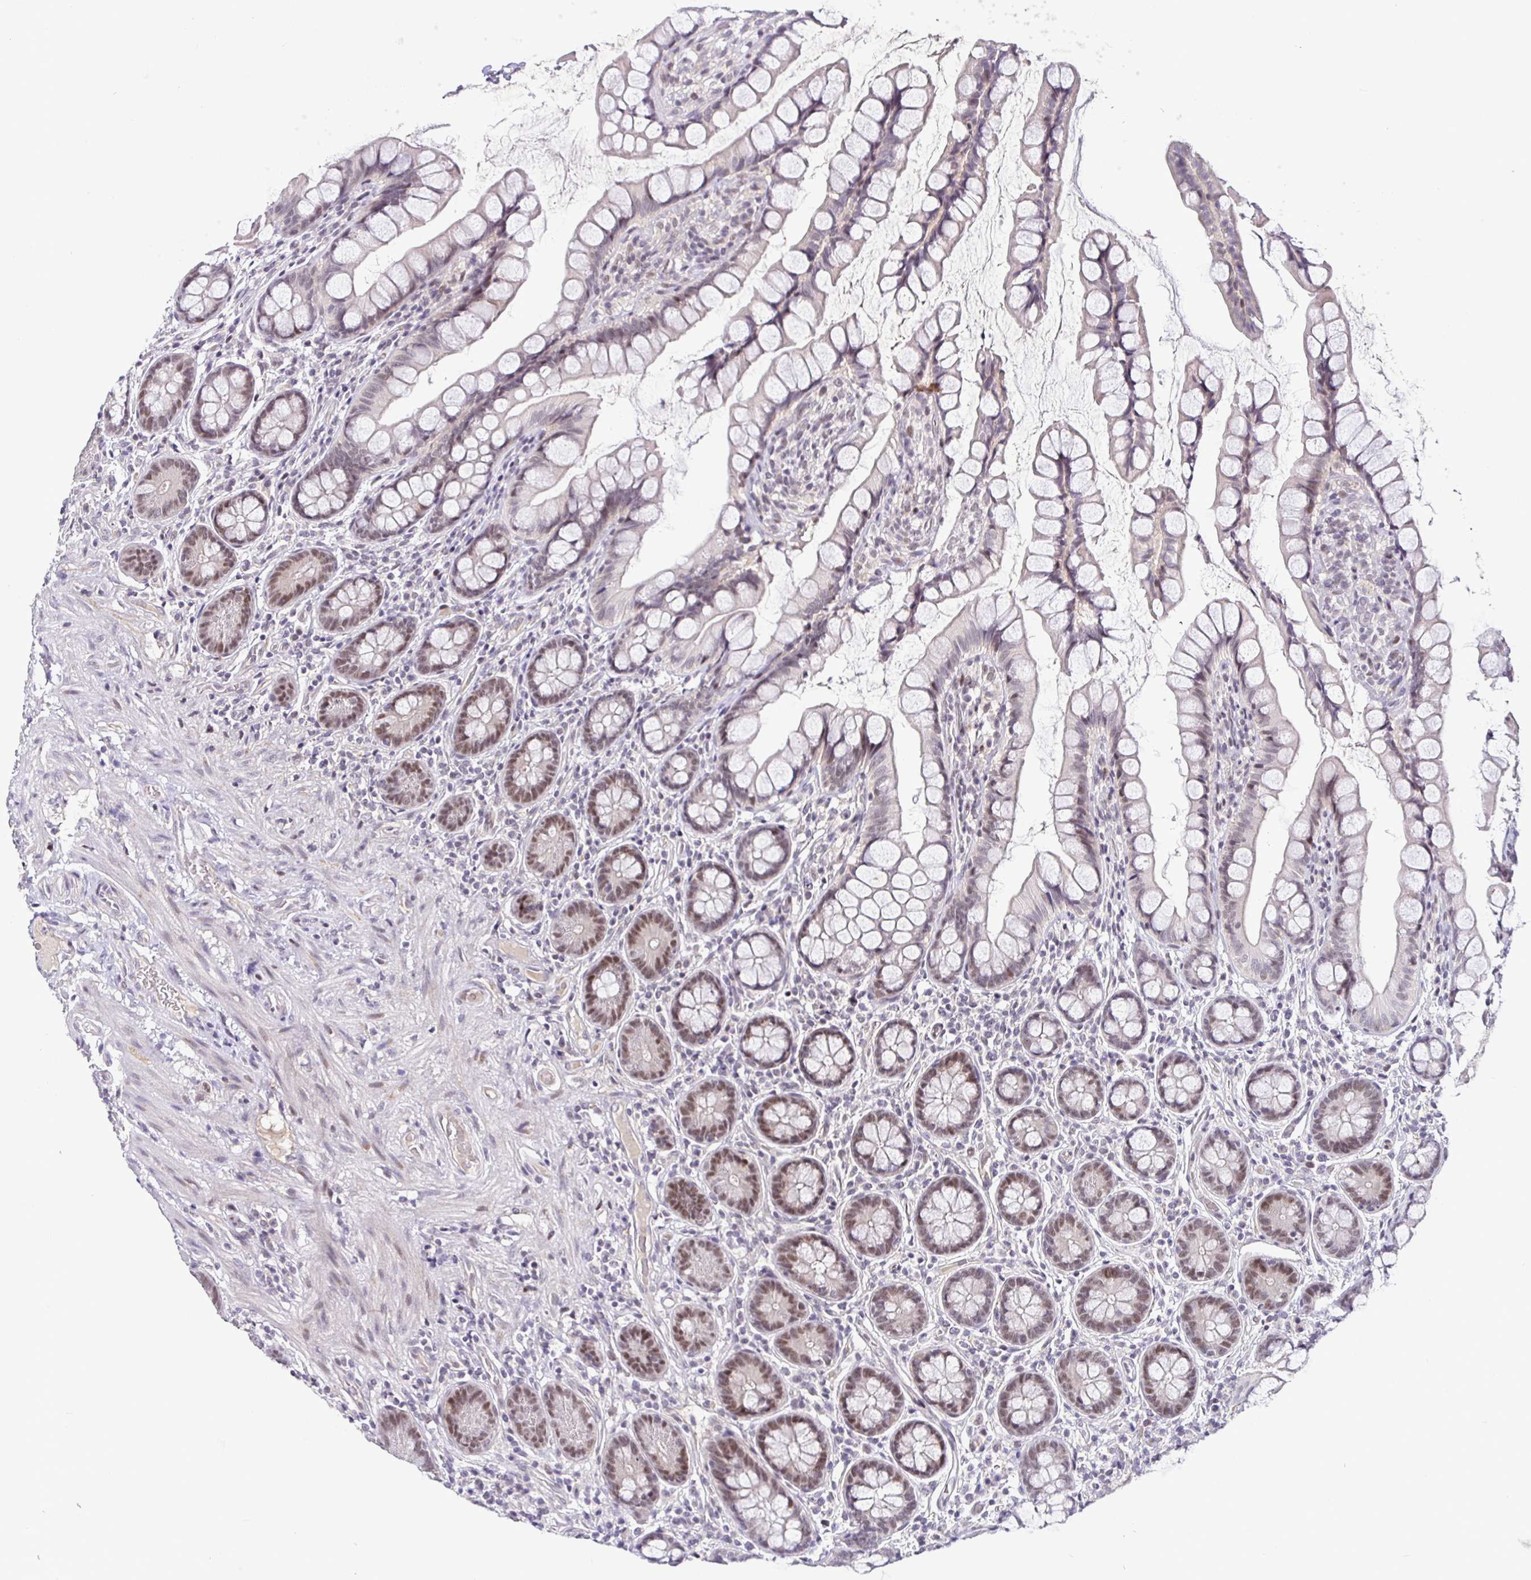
{"staining": {"intensity": "moderate", "quantity": "25%-75%", "location": "nuclear"}, "tissue": "small intestine", "cell_type": "Glandular cells", "image_type": "normal", "snomed": [{"axis": "morphology", "description": "Normal tissue, NOS"}, {"axis": "topography", "description": "Small intestine"}], "caption": "A brown stain shows moderate nuclear staining of a protein in glandular cells of benign human small intestine.", "gene": "NUP188", "patient": {"sex": "male", "age": 70}}